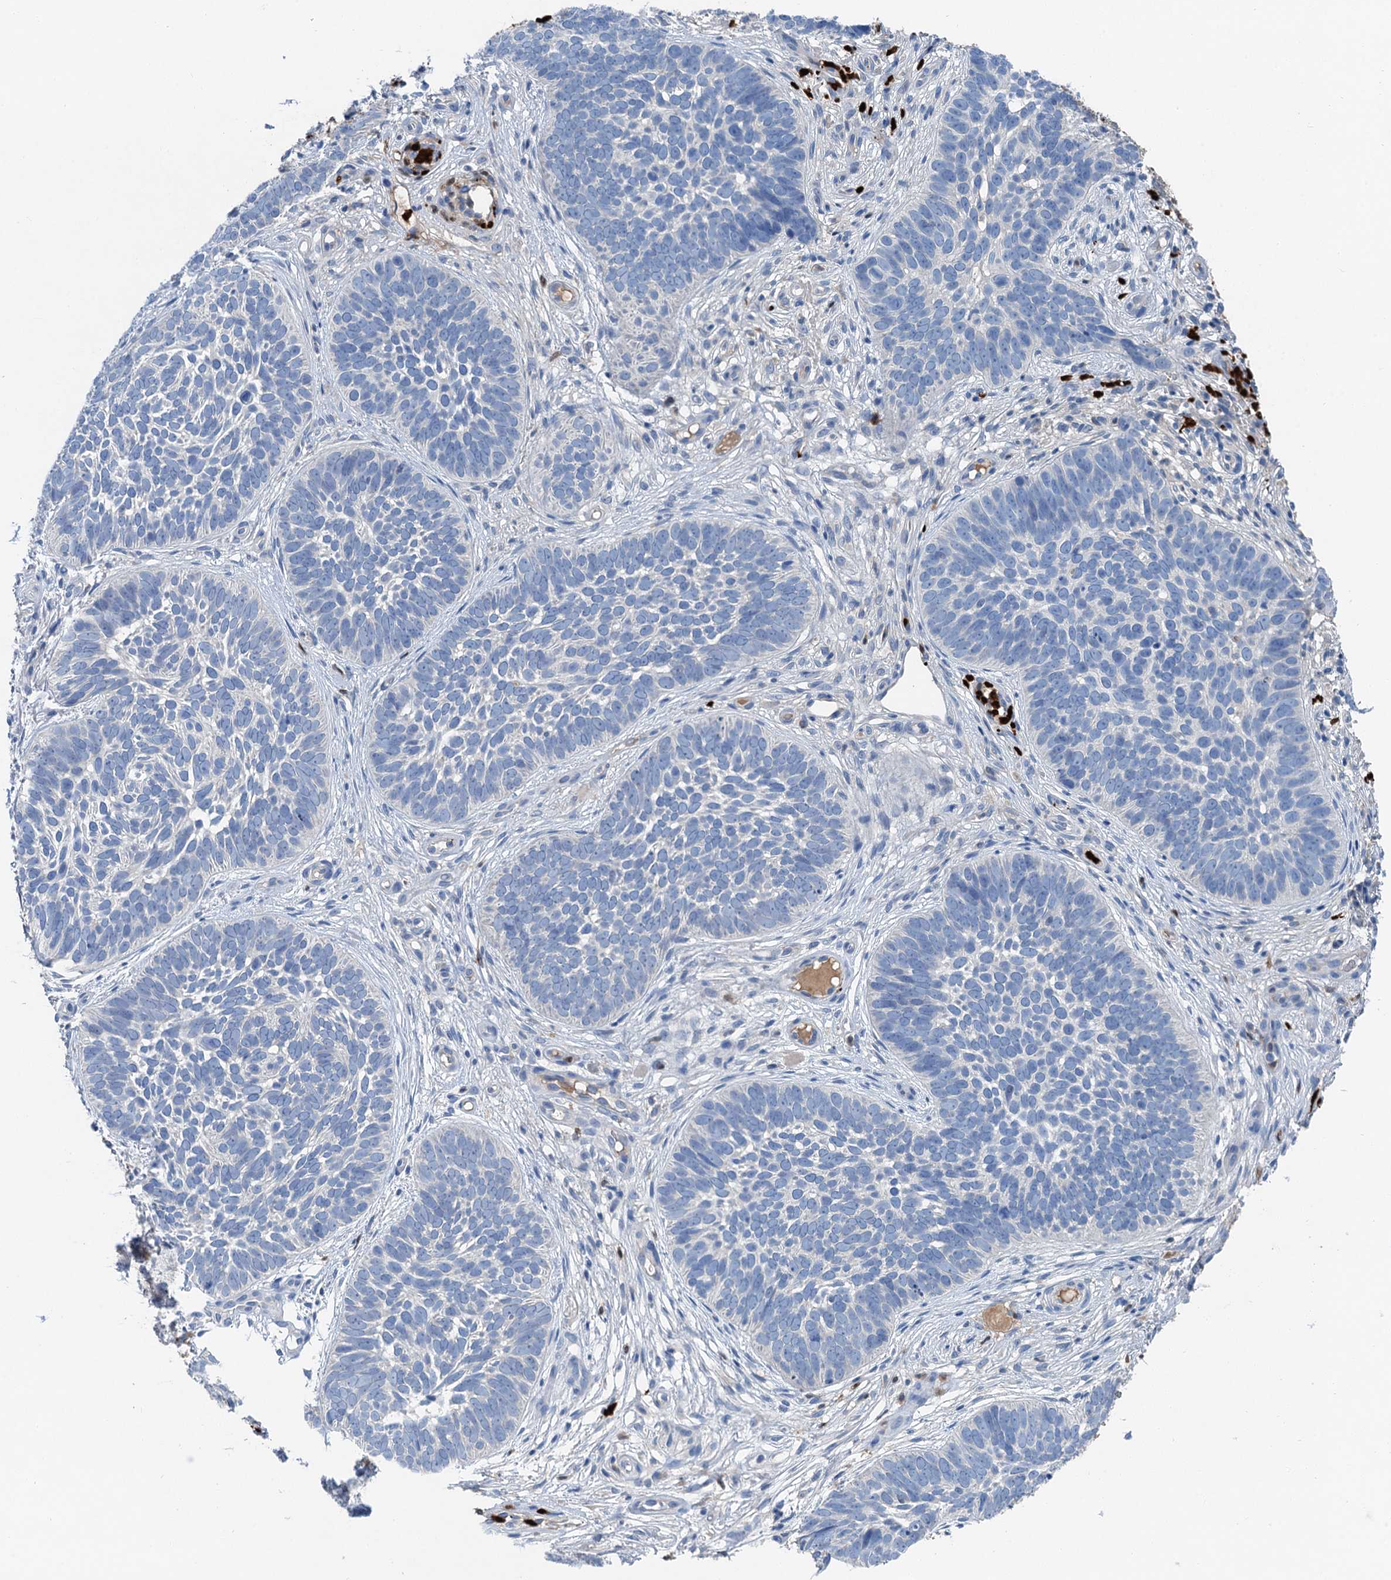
{"staining": {"intensity": "negative", "quantity": "none", "location": "none"}, "tissue": "skin cancer", "cell_type": "Tumor cells", "image_type": "cancer", "snomed": [{"axis": "morphology", "description": "Basal cell carcinoma"}, {"axis": "topography", "description": "Skin"}], "caption": "Human skin cancer (basal cell carcinoma) stained for a protein using immunohistochemistry shows no positivity in tumor cells.", "gene": "OTOA", "patient": {"sex": "male", "age": 89}}